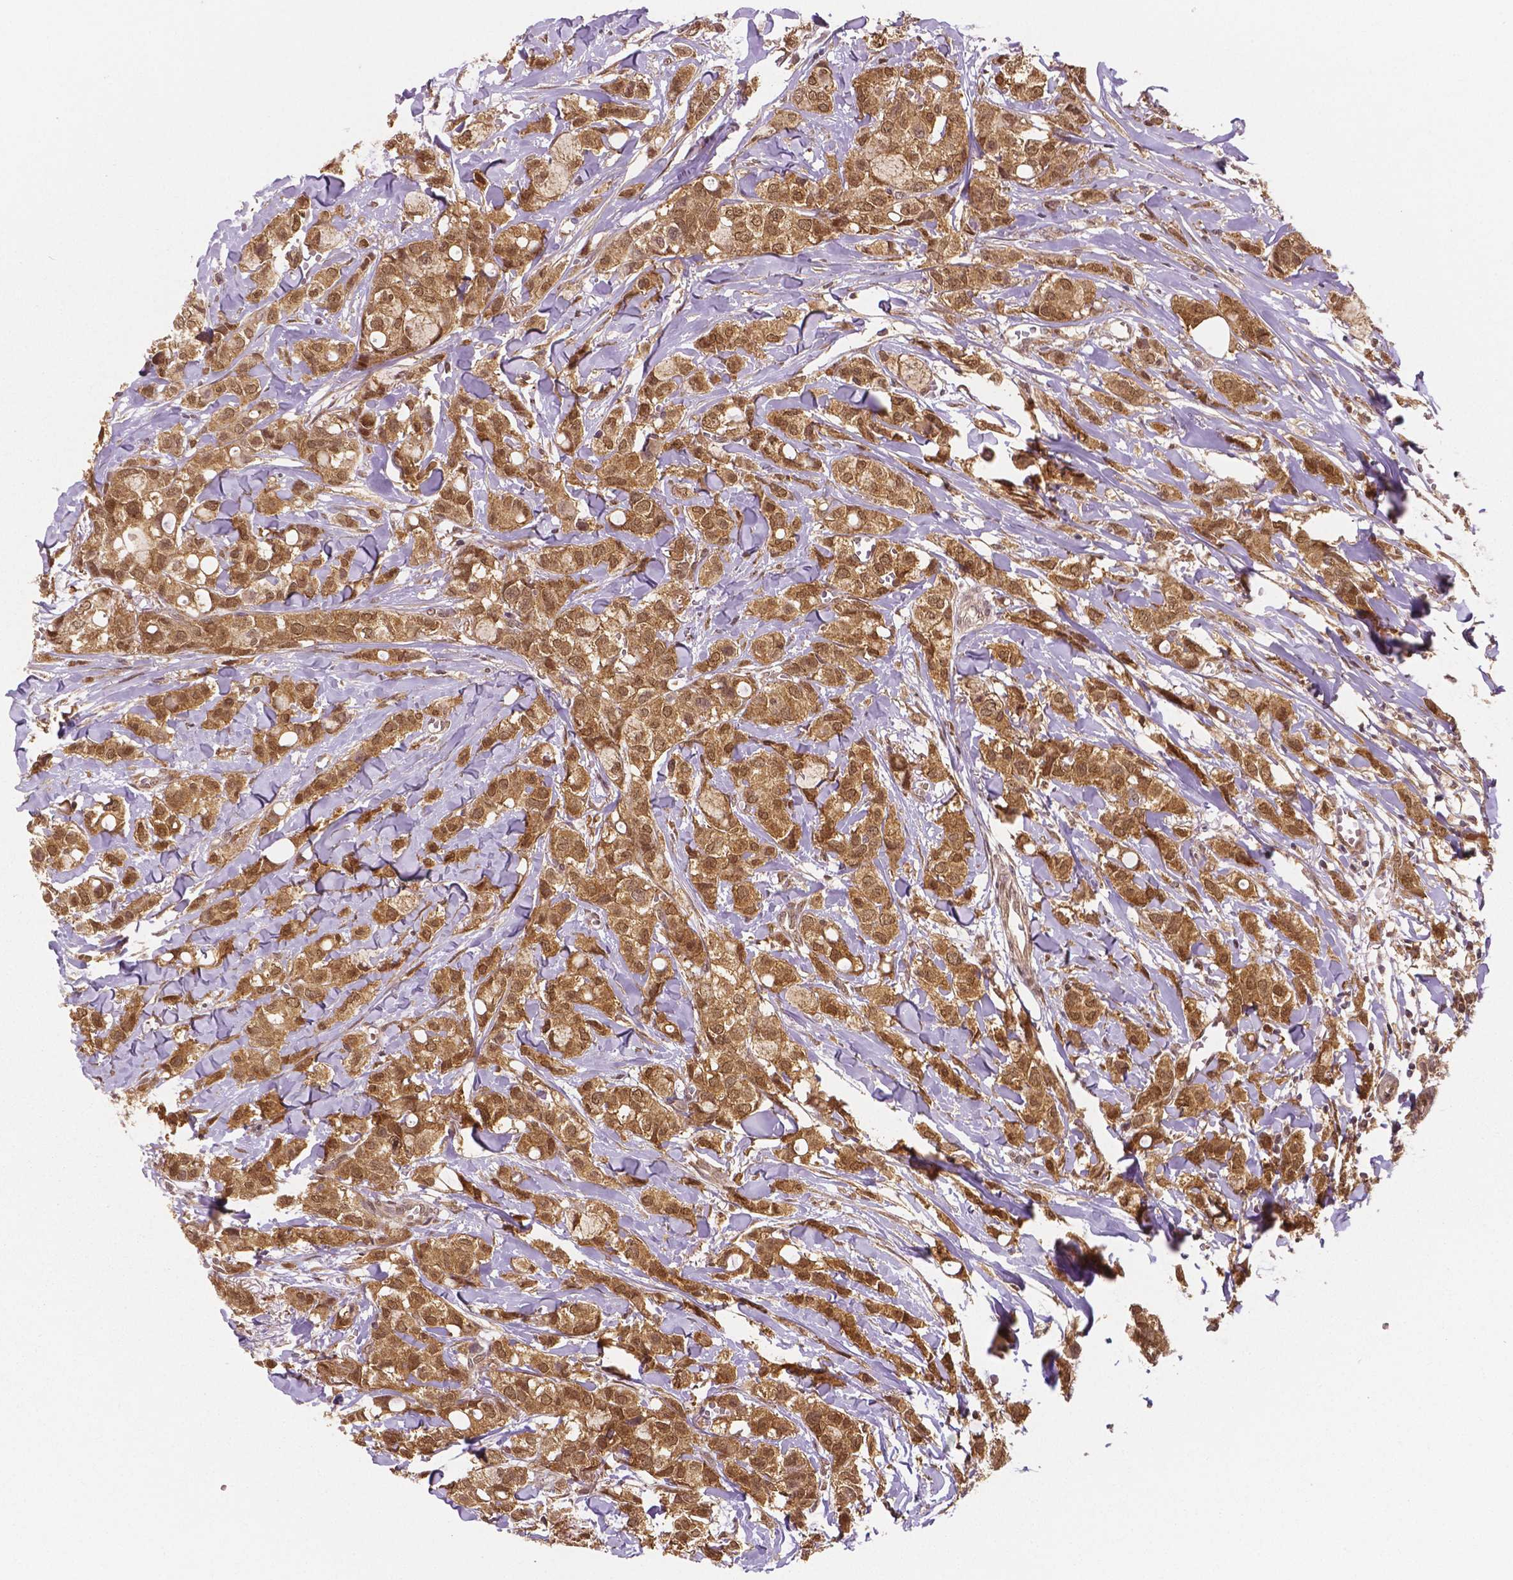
{"staining": {"intensity": "moderate", "quantity": ">75%", "location": "cytoplasmic/membranous,nuclear"}, "tissue": "breast cancer", "cell_type": "Tumor cells", "image_type": "cancer", "snomed": [{"axis": "morphology", "description": "Duct carcinoma"}, {"axis": "topography", "description": "Breast"}], "caption": "Immunohistochemistry (IHC) of human intraductal carcinoma (breast) demonstrates medium levels of moderate cytoplasmic/membranous and nuclear expression in about >75% of tumor cells.", "gene": "STAT3", "patient": {"sex": "female", "age": 85}}